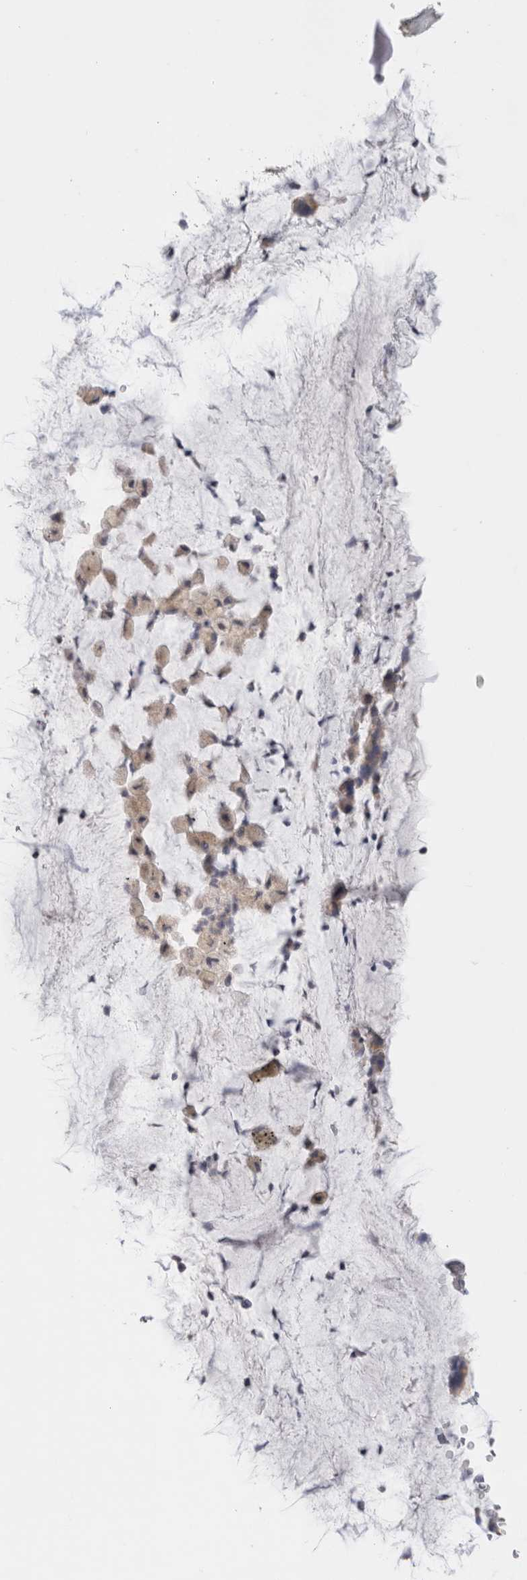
{"staining": {"intensity": "weak", "quantity": ">75%", "location": "cytoplasmic/membranous"}, "tissue": "bronchus", "cell_type": "Respiratory epithelial cells", "image_type": "normal", "snomed": [{"axis": "morphology", "description": "Normal tissue, NOS"}, {"axis": "topography", "description": "Cartilage tissue"}], "caption": "There is low levels of weak cytoplasmic/membranous expression in respiratory epithelial cells of normal bronchus, as demonstrated by immunohistochemical staining (brown color).", "gene": "DMD", "patient": {"sex": "female", "age": 63}}